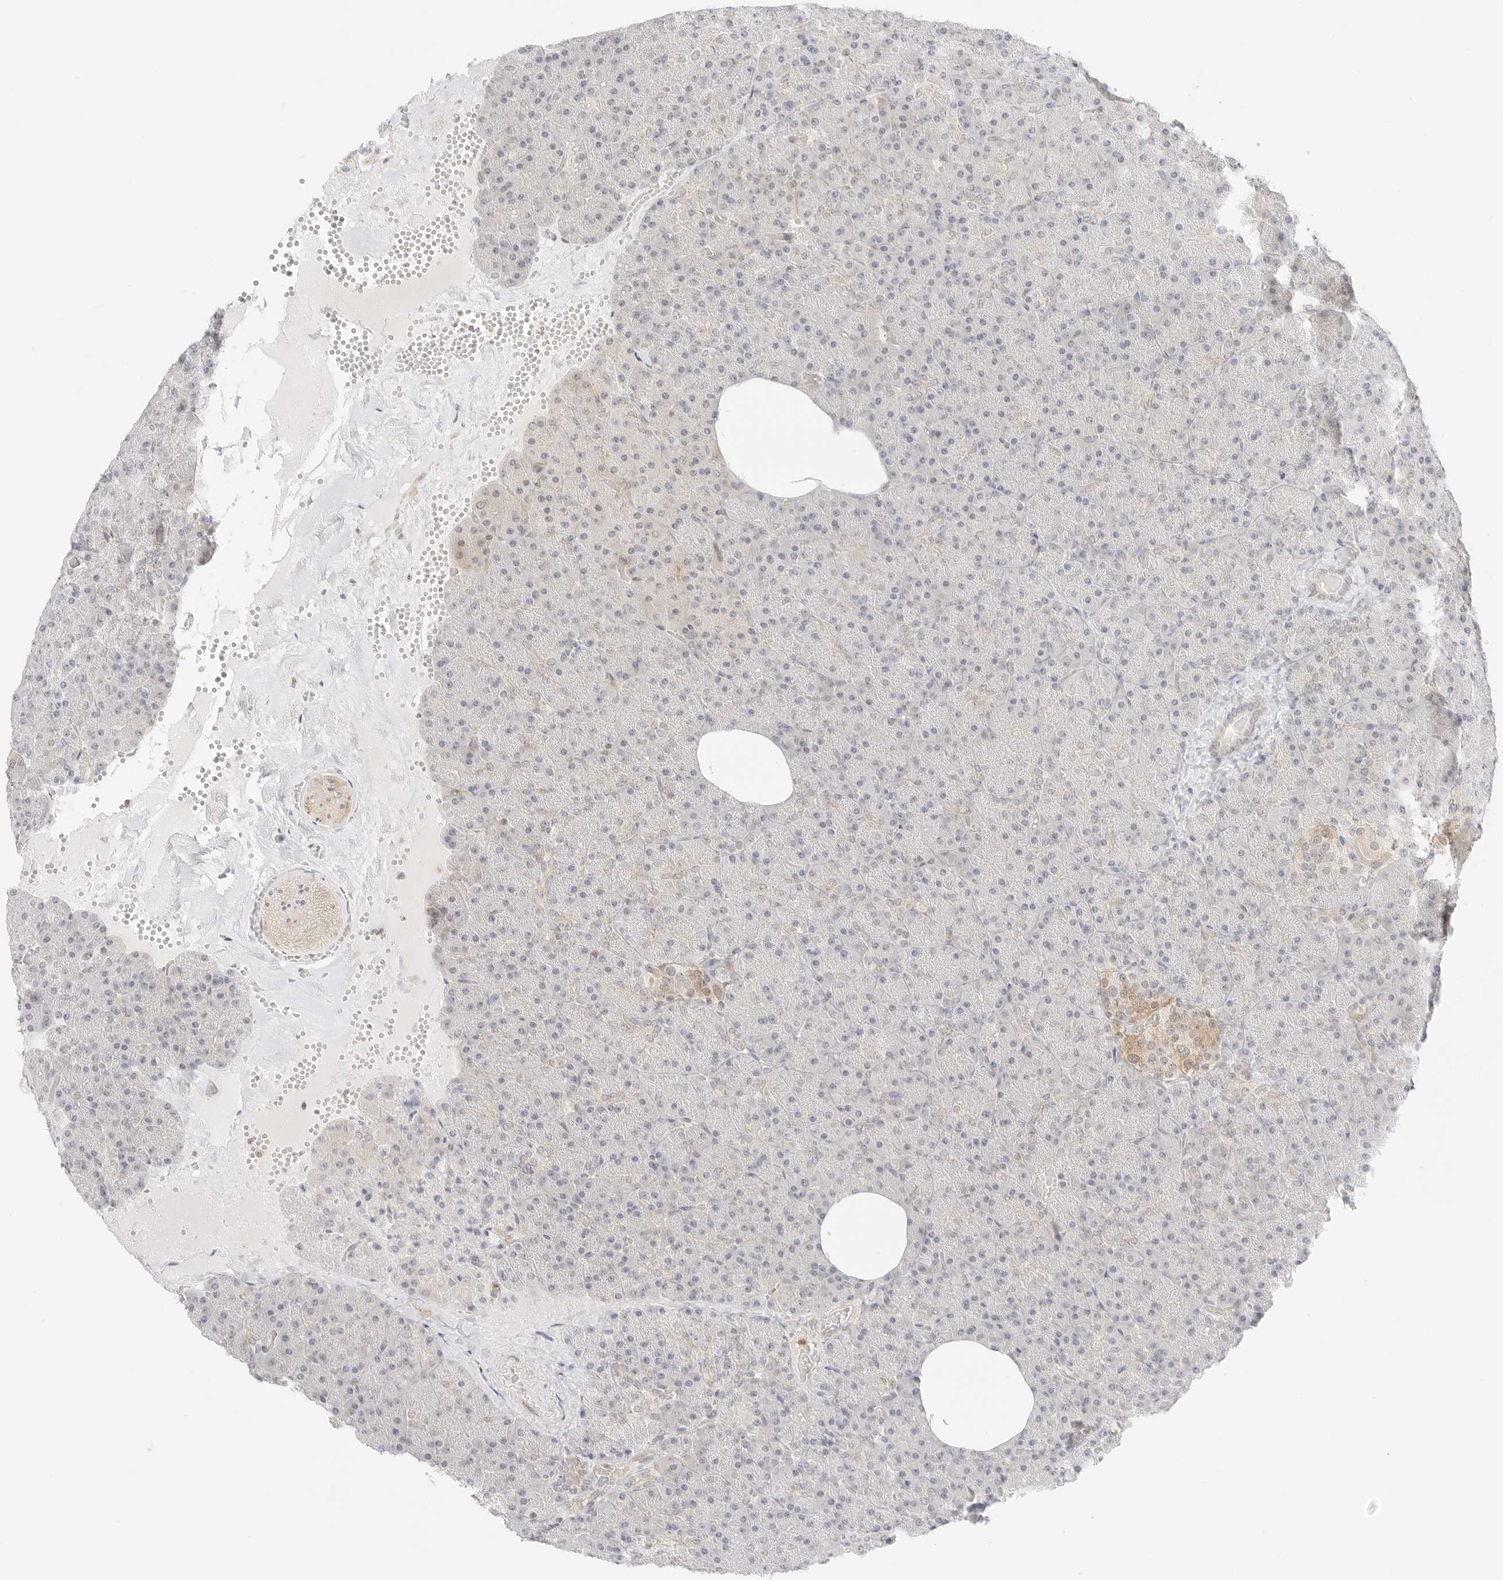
{"staining": {"intensity": "negative", "quantity": "none", "location": "none"}, "tissue": "pancreas", "cell_type": "Exocrine glandular cells", "image_type": "normal", "snomed": [{"axis": "morphology", "description": "Normal tissue, NOS"}, {"axis": "morphology", "description": "Carcinoid, malignant, NOS"}, {"axis": "topography", "description": "Pancreas"}], "caption": "Immunohistochemistry (IHC) image of benign pancreas stained for a protein (brown), which shows no positivity in exocrine glandular cells. (Immunohistochemistry, brightfield microscopy, high magnification).", "gene": "GNAS", "patient": {"sex": "female", "age": 35}}